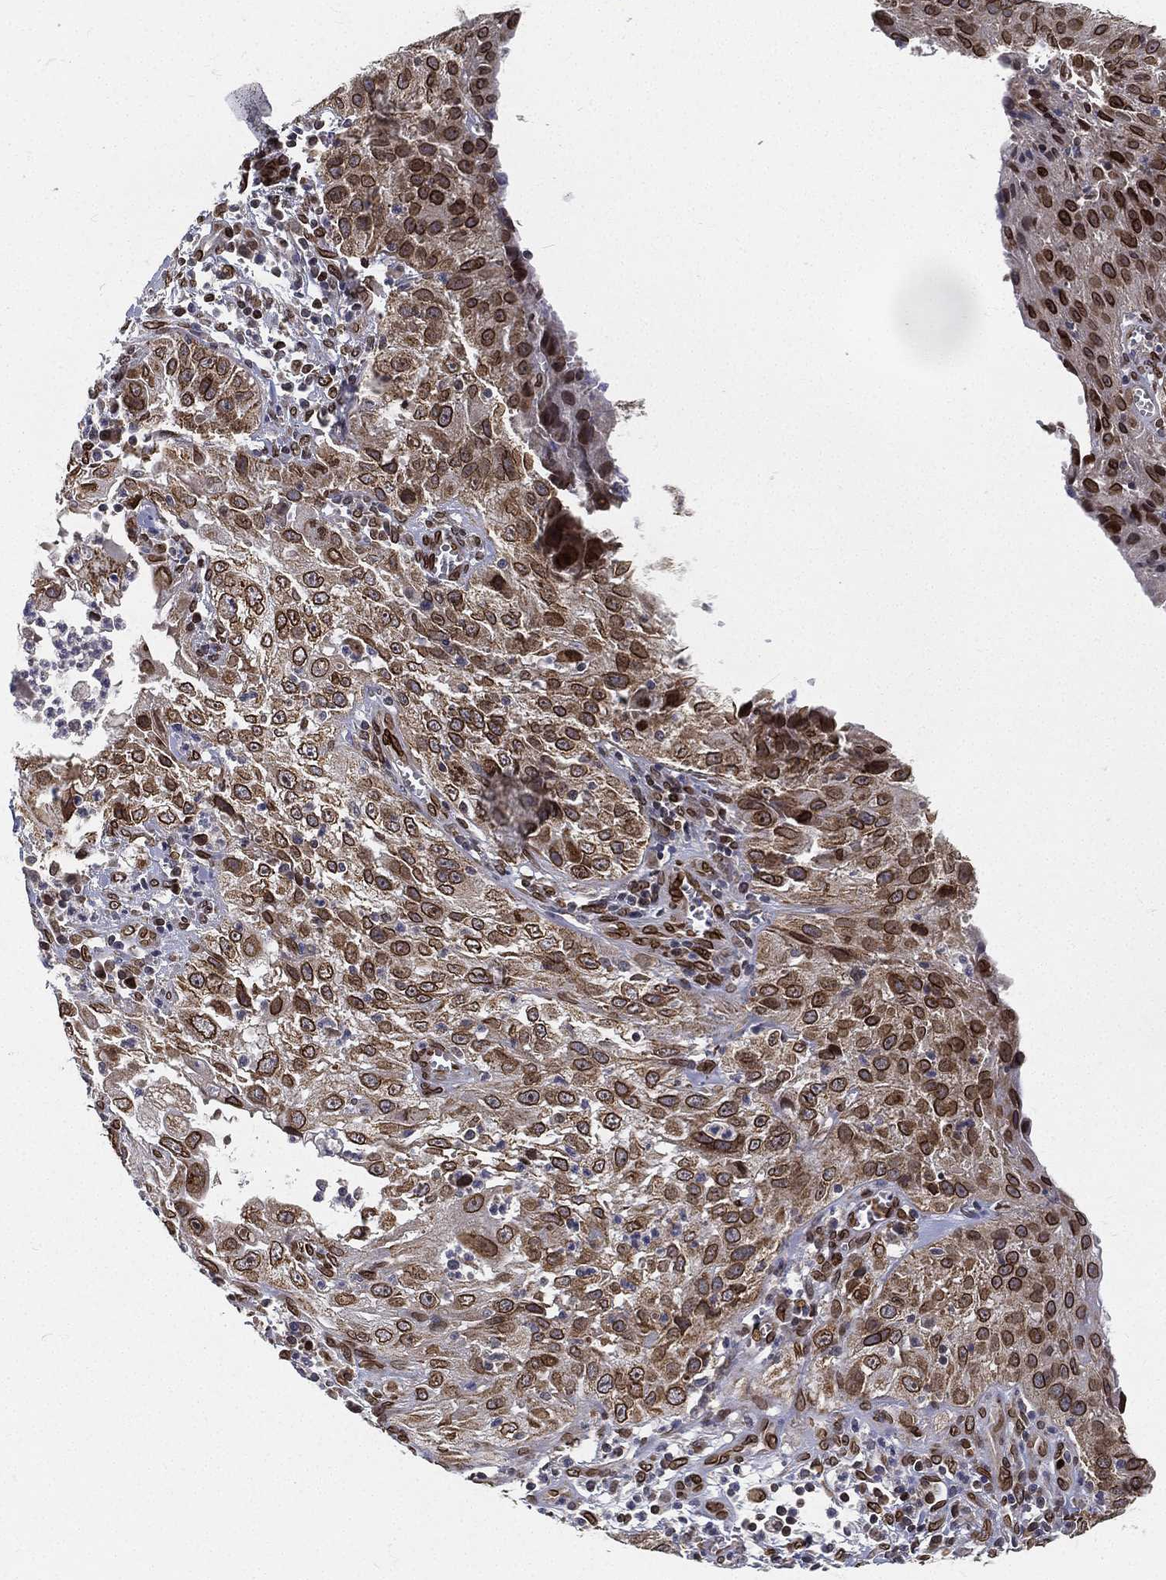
{"staining": {"intensity": "strong", "quantity": ">75%", "location": "cytoplasmic/membranous,nuclear"}, "tissue": "cervical cancer", "cell_type": "Tumor cells", "image_type": "cancer", "snomed": [{"axis": "morphology", "description": "Squamous cell carcinoma, NOS"}, {"axis": "topography", "description": "Cervix"}], "caption": "The histopathology image displays staining of cervical cancer (squamous cell carcinoma), revealing strong cytoplasmic/membranous and nuclear protein staining (brown color) within tumor cells.", "gene": "PALB2", "patient": {"sex": "female", "age": 32}}